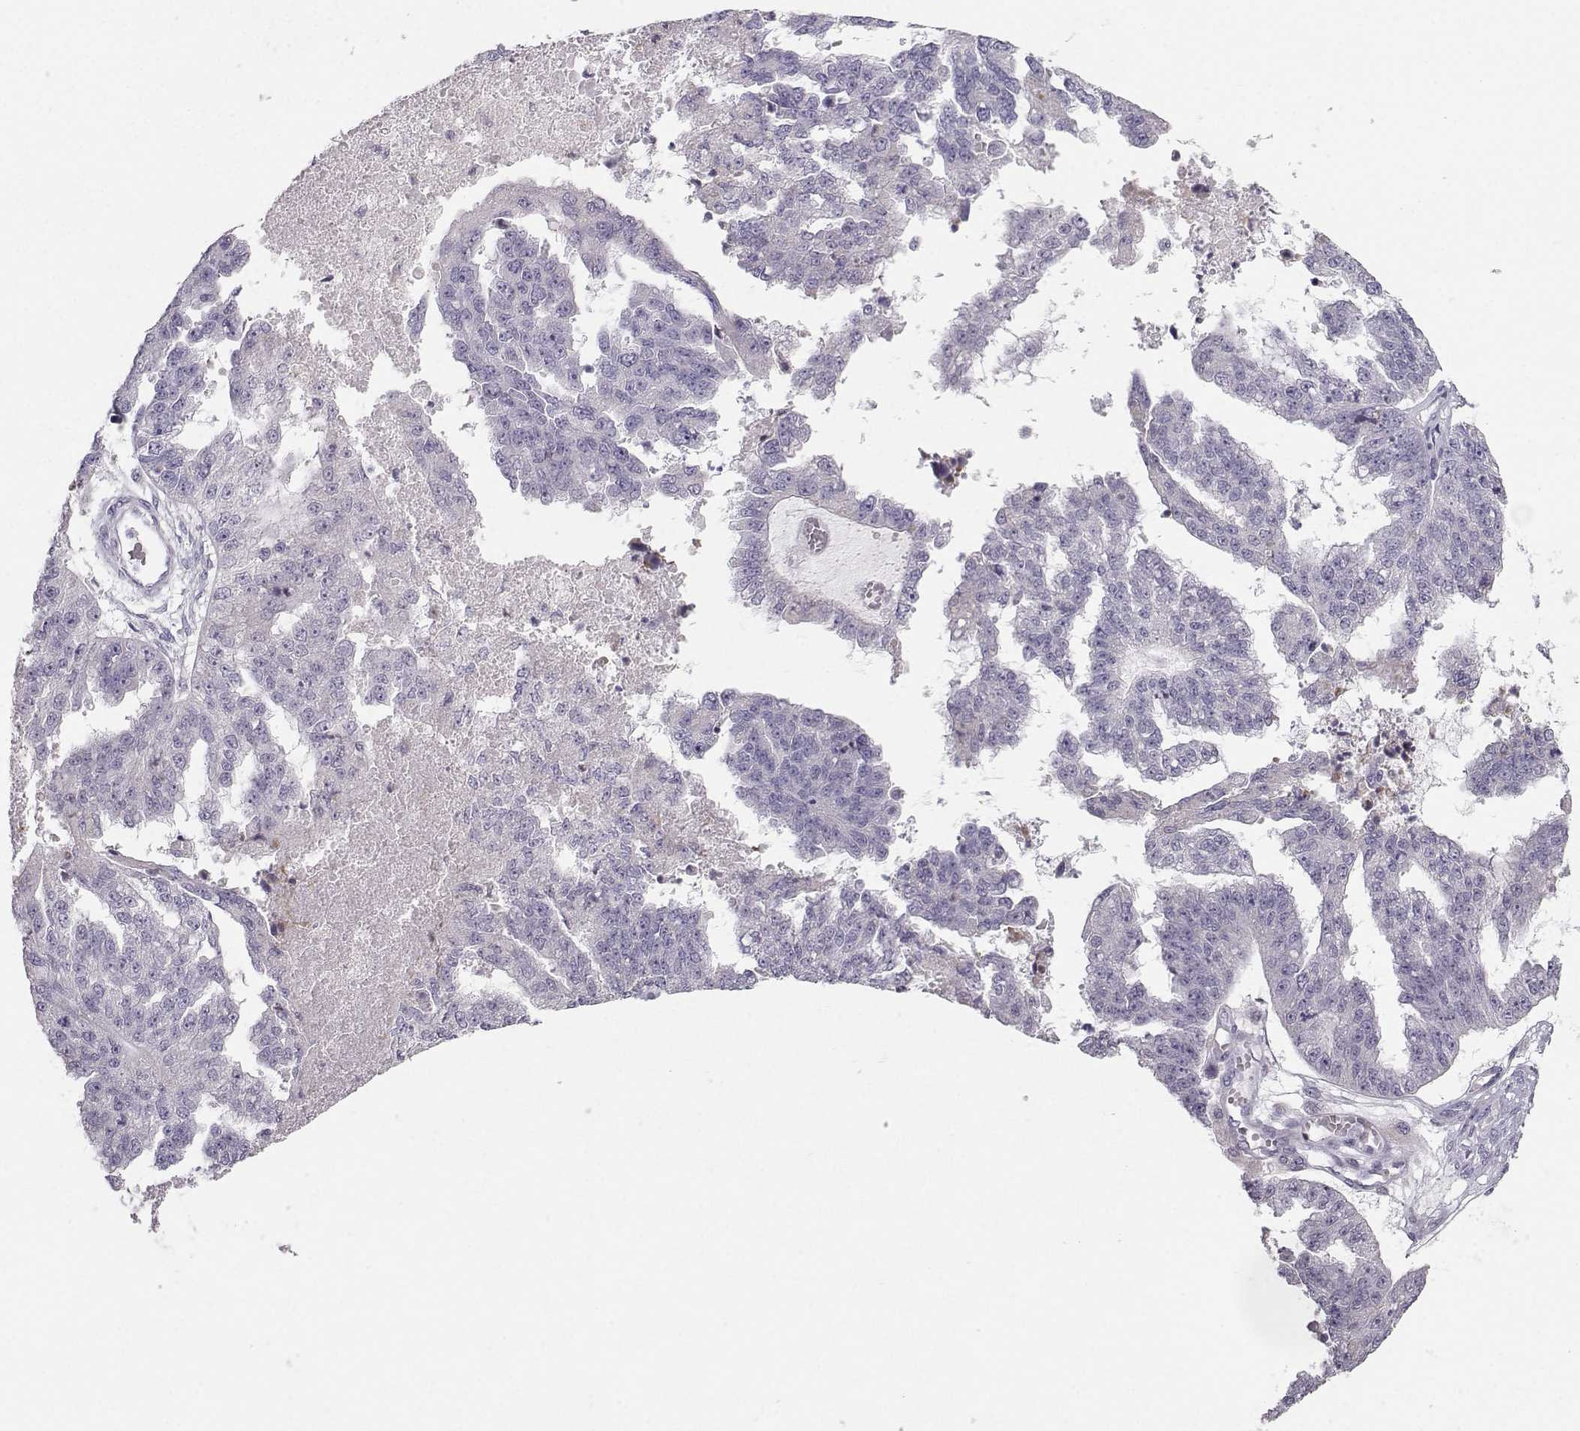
{"staining": {"intensity": "negative", "quantity": "none", "location": "none"}, "tissue": "ovarian cancer", "cell_type": "Tumor cells", "image_type": "cancer", "snomed": [{"axis": "morphology", "description": "Cystadenocarcinoma, serous, NOS"}, {"axis": "topography", "description": "Ovary"}], "caption": "Ovarian serous cystadenocarcinoma was stained to show a protein in brown. There is no significant positivity in tumor cells.", "gene": "CASR", "patient": {"sex": "female", "age": 58}}